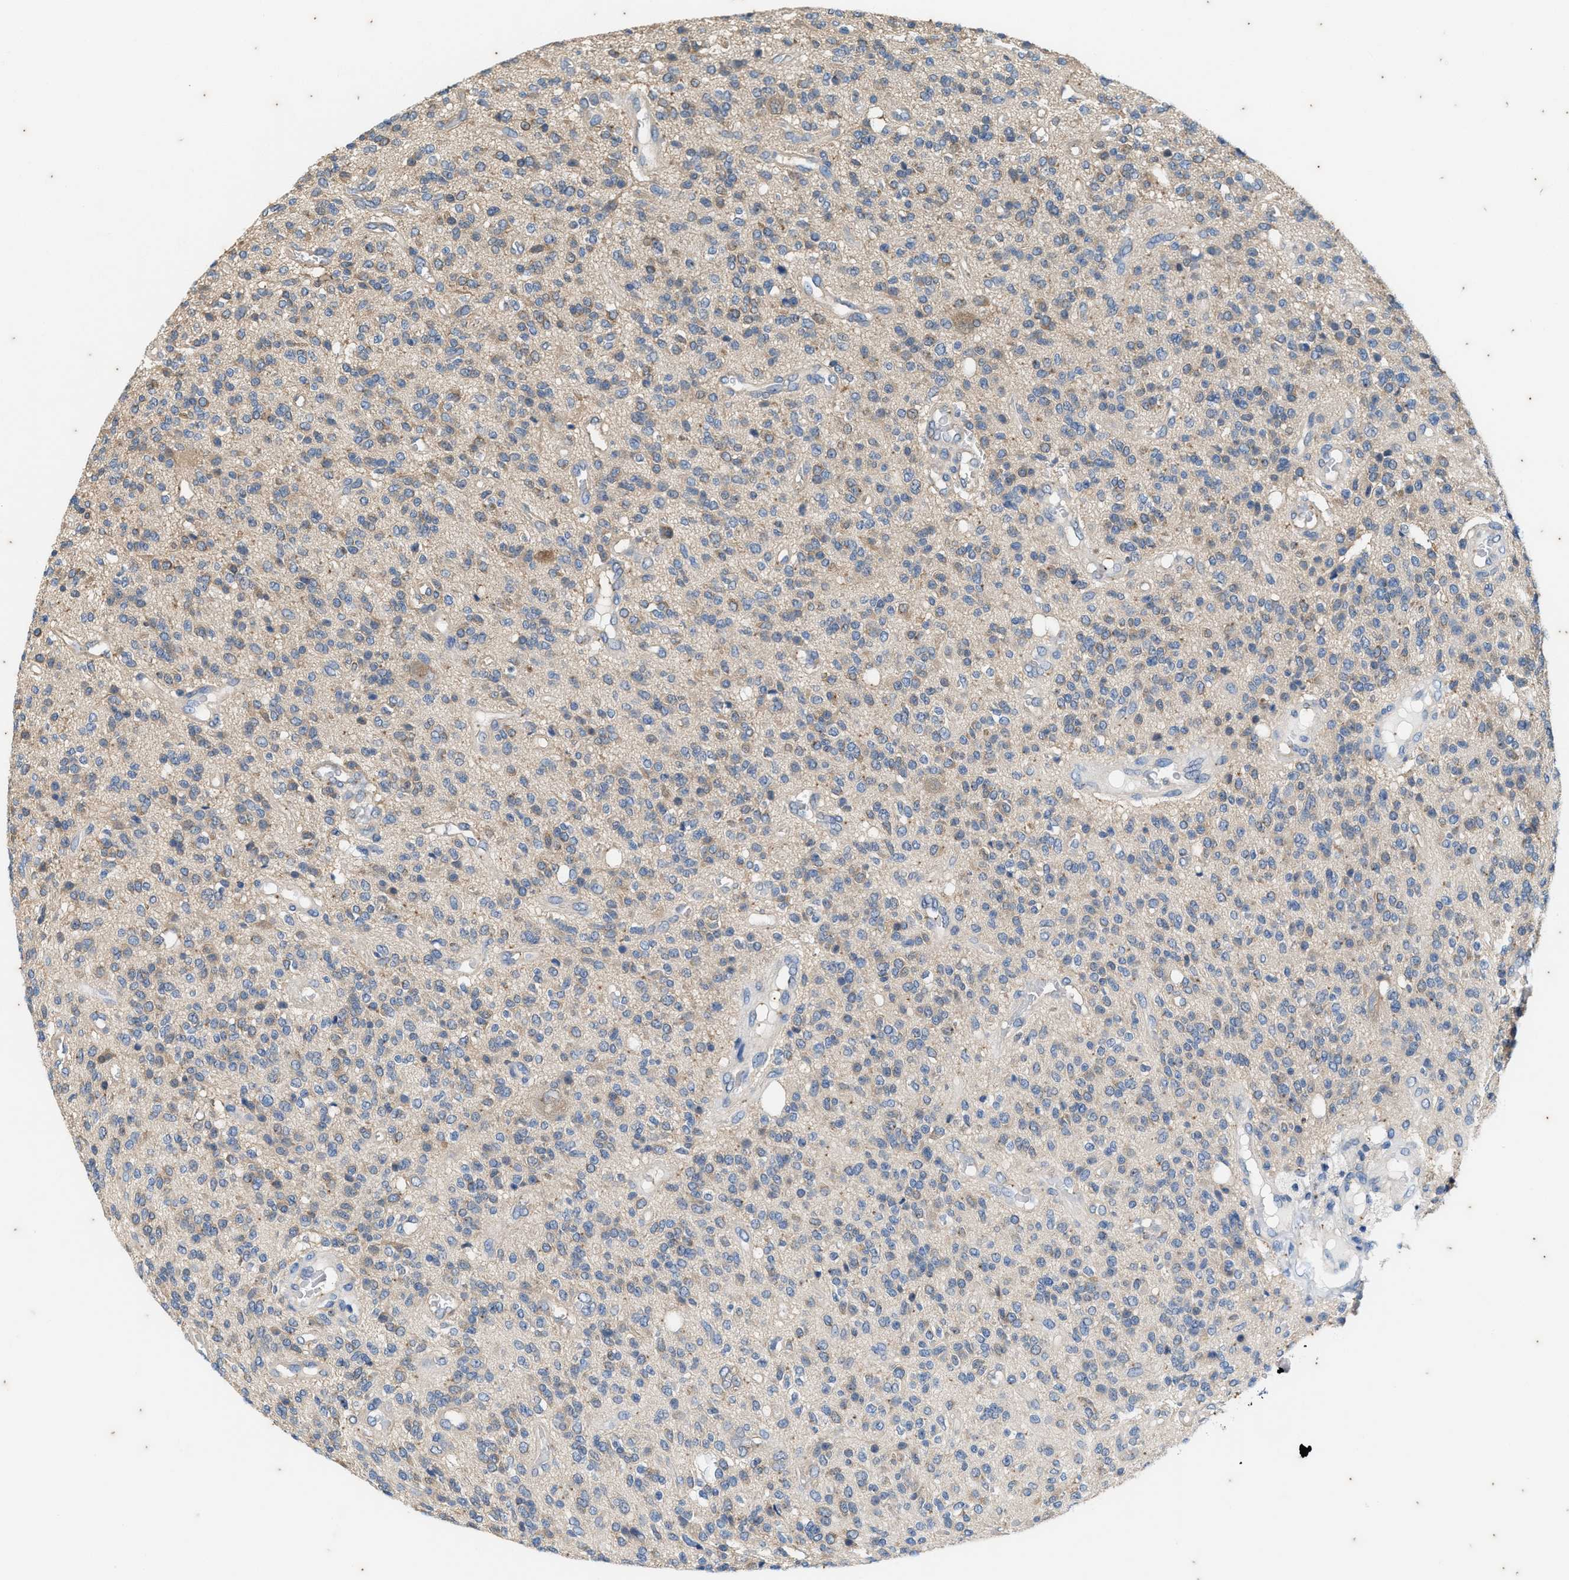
{"staining": {"intensity": "weak", "quantity": ">75%", "location": "cytoplasmic/membranous"}, "tissue": "glioma", "cell_type": "Tumor cells", "image_type": "cancer", "snomed": [{"axis": "morphology", "description": "Glioma, malignant, High grade"}, {"axis": "topography", "description": "Brain"}], "caption": "Immunohistochemical staining of malignant glioma (high-grade) reveals weak cytoplasmic/membranous protein expression in approximately >75% of tumor cells.", "gene": "COX19", "patient": {"sex": "male", "age": 34}}